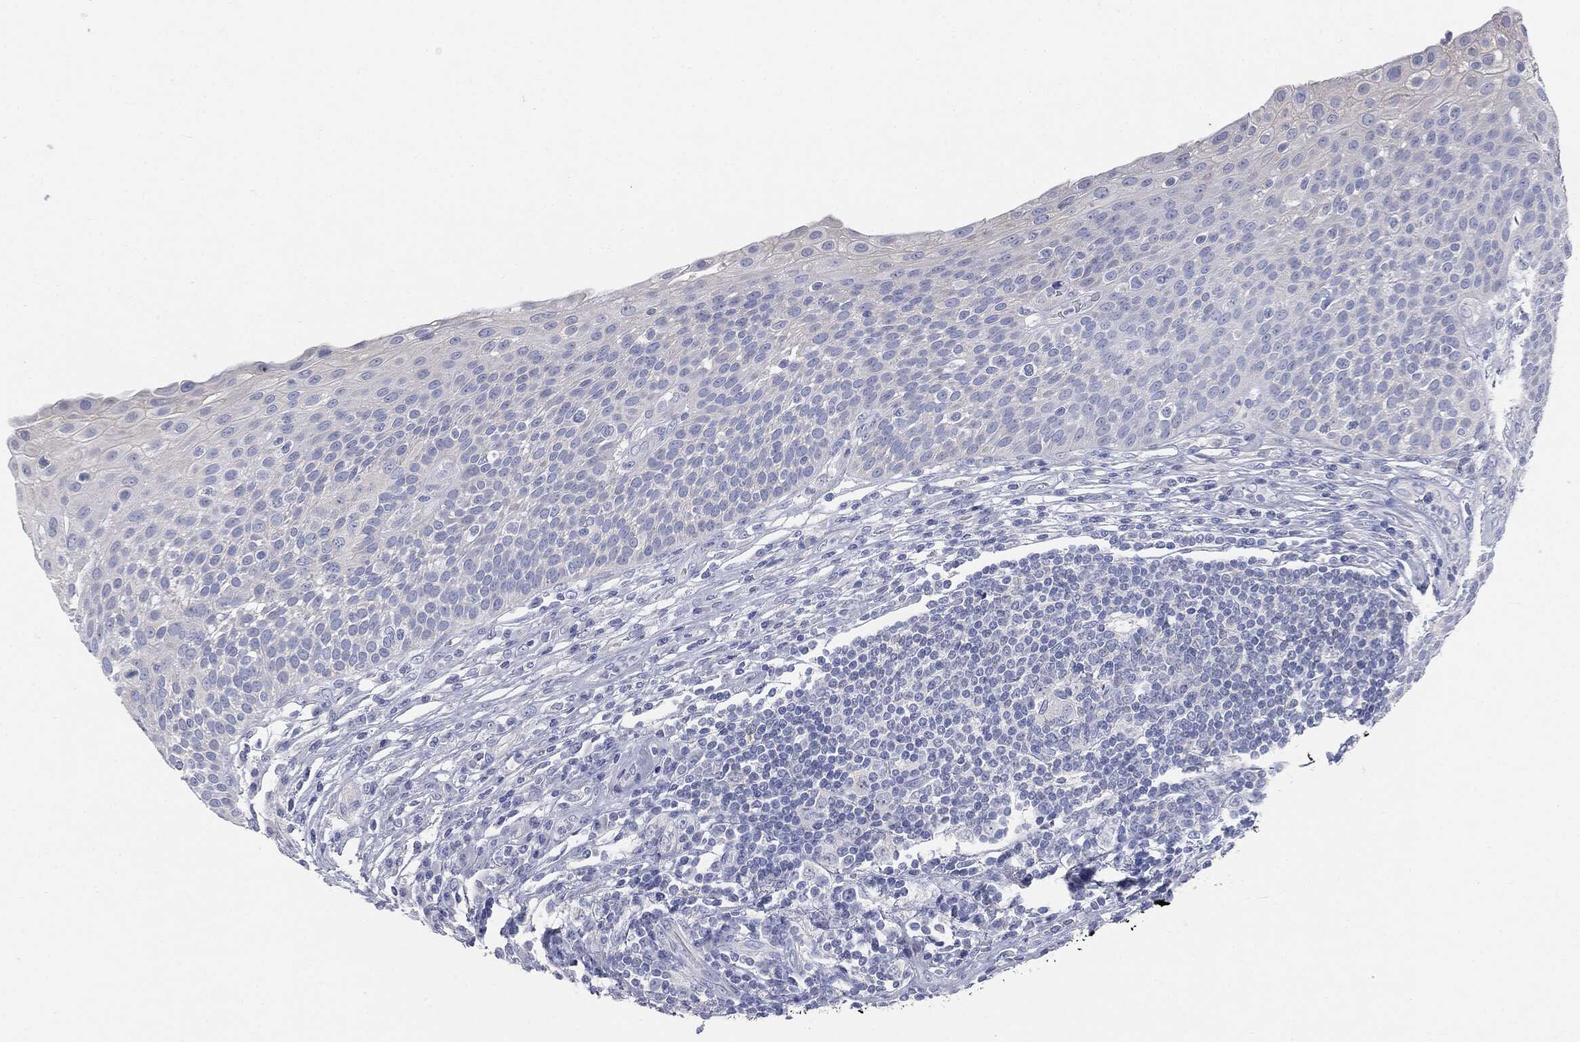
{"staining": {"intensity": "negative", "quantity": "none", "location": "none"}, "tissue": "urothelial cancer", "cell_type": "Tumor cells", "image_type": "cancer", "snomed": [{"axis": "morphology", "description": "Urothelial carcinoma, High grade"}, {"axis": "topography", "description": "Urinary bladder"}], "caption": "DAB immunohistochemical staining of urothelial cancer shows no significant staining in tumor cells.", "gene": "CUZD1", "patient": {"sex": "female", "age": 70}}